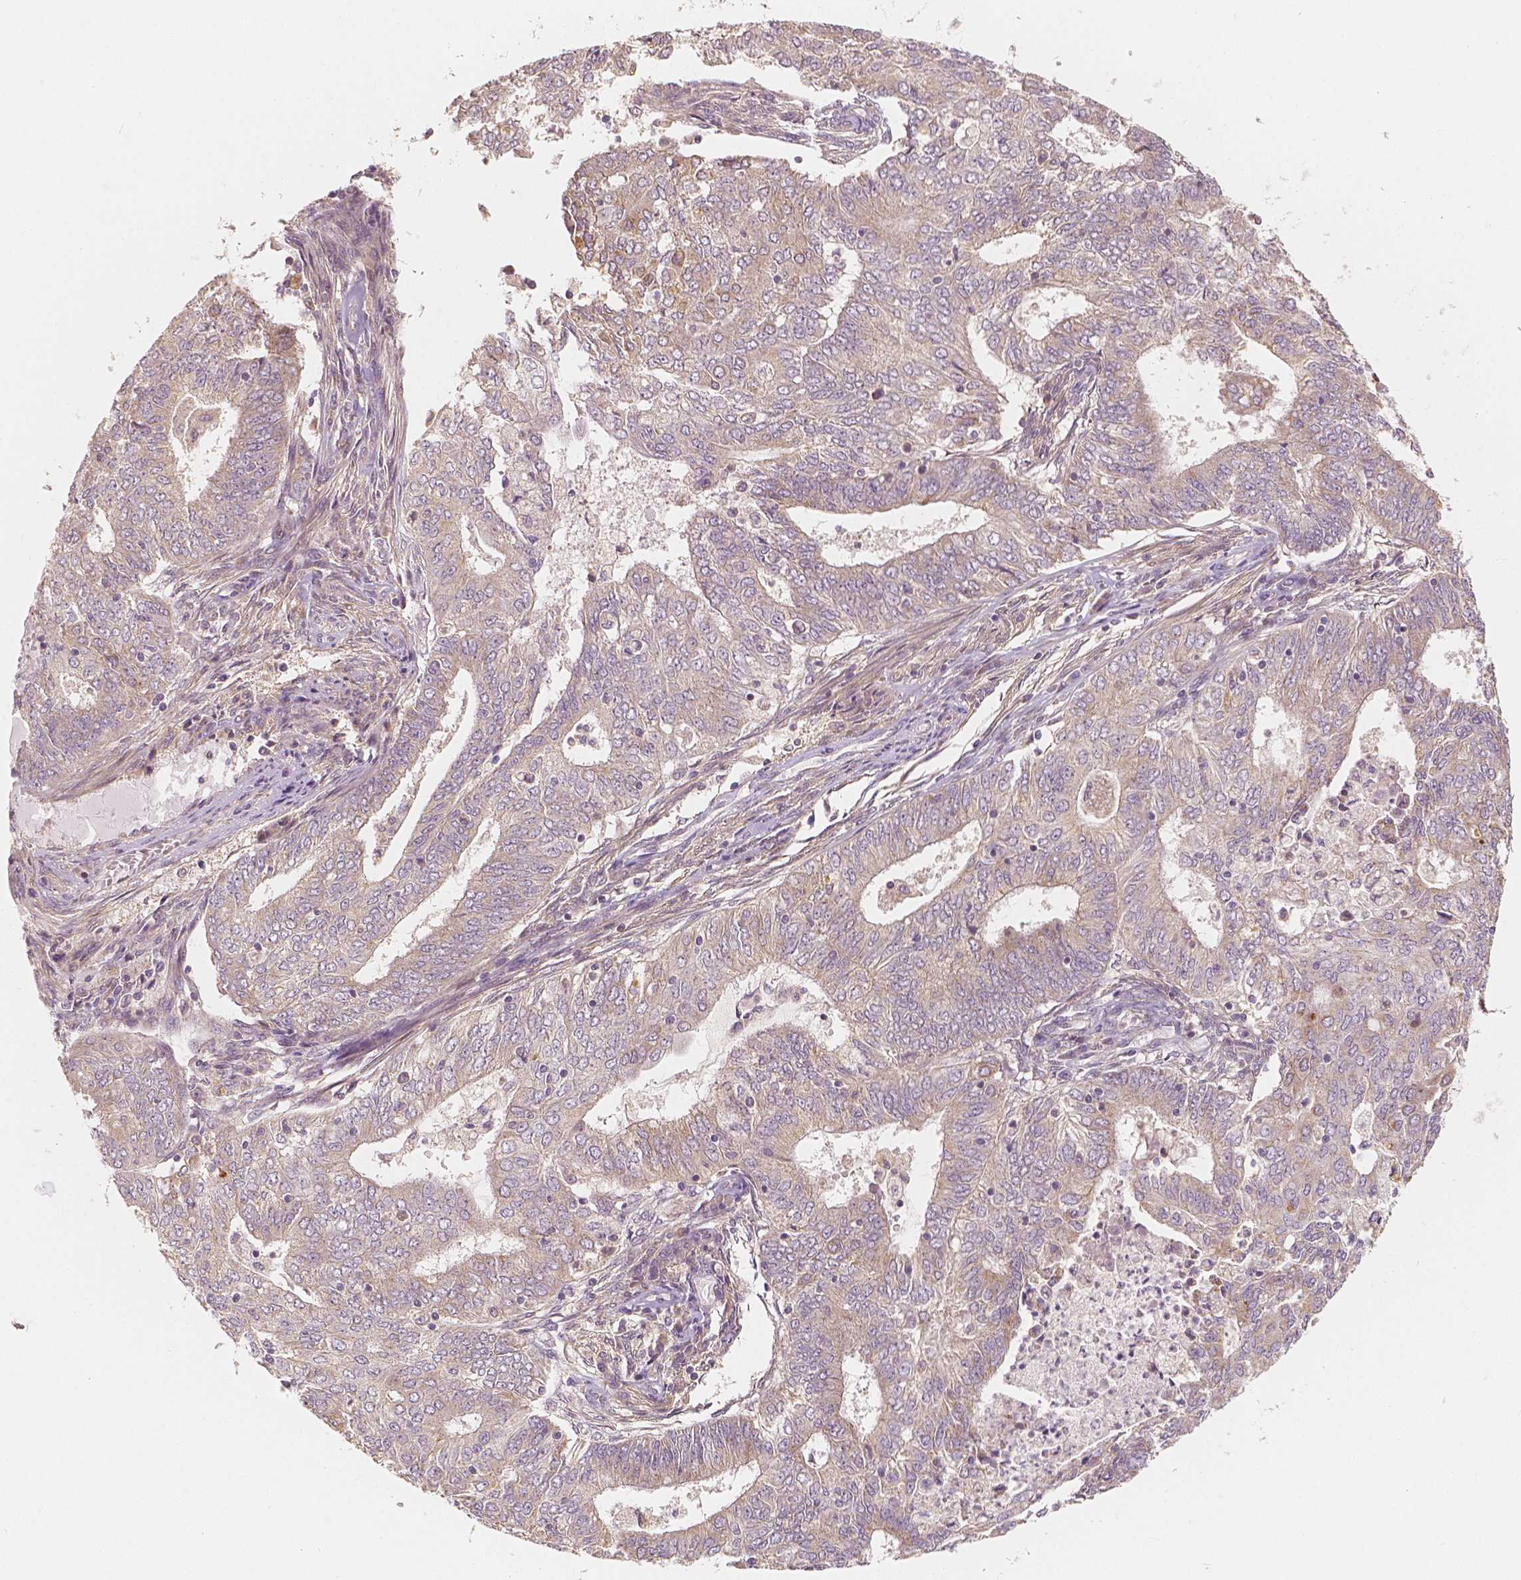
{"staining": {"intensity": "weak", "quantity": "25%-75%", "location": "cytoplasmic/membranous"}, "tissue": "endometrial cancer", "cell_type": "Tumor cells", "image_type": "cancer", "snomed": [{"axis": "morphology", "description": "Adenocarcinoma, NOS"}, {"axis": "topography", "description": "Endometrium"}], "caption": "Brown immunohistochemical staining in human endometrial cancer displays weak cytoplasmic/membranous expression in approximately 25%-75% of tumor cells.", "gene": "SNX12", "patient": {"sex": "female", "age": 62}}